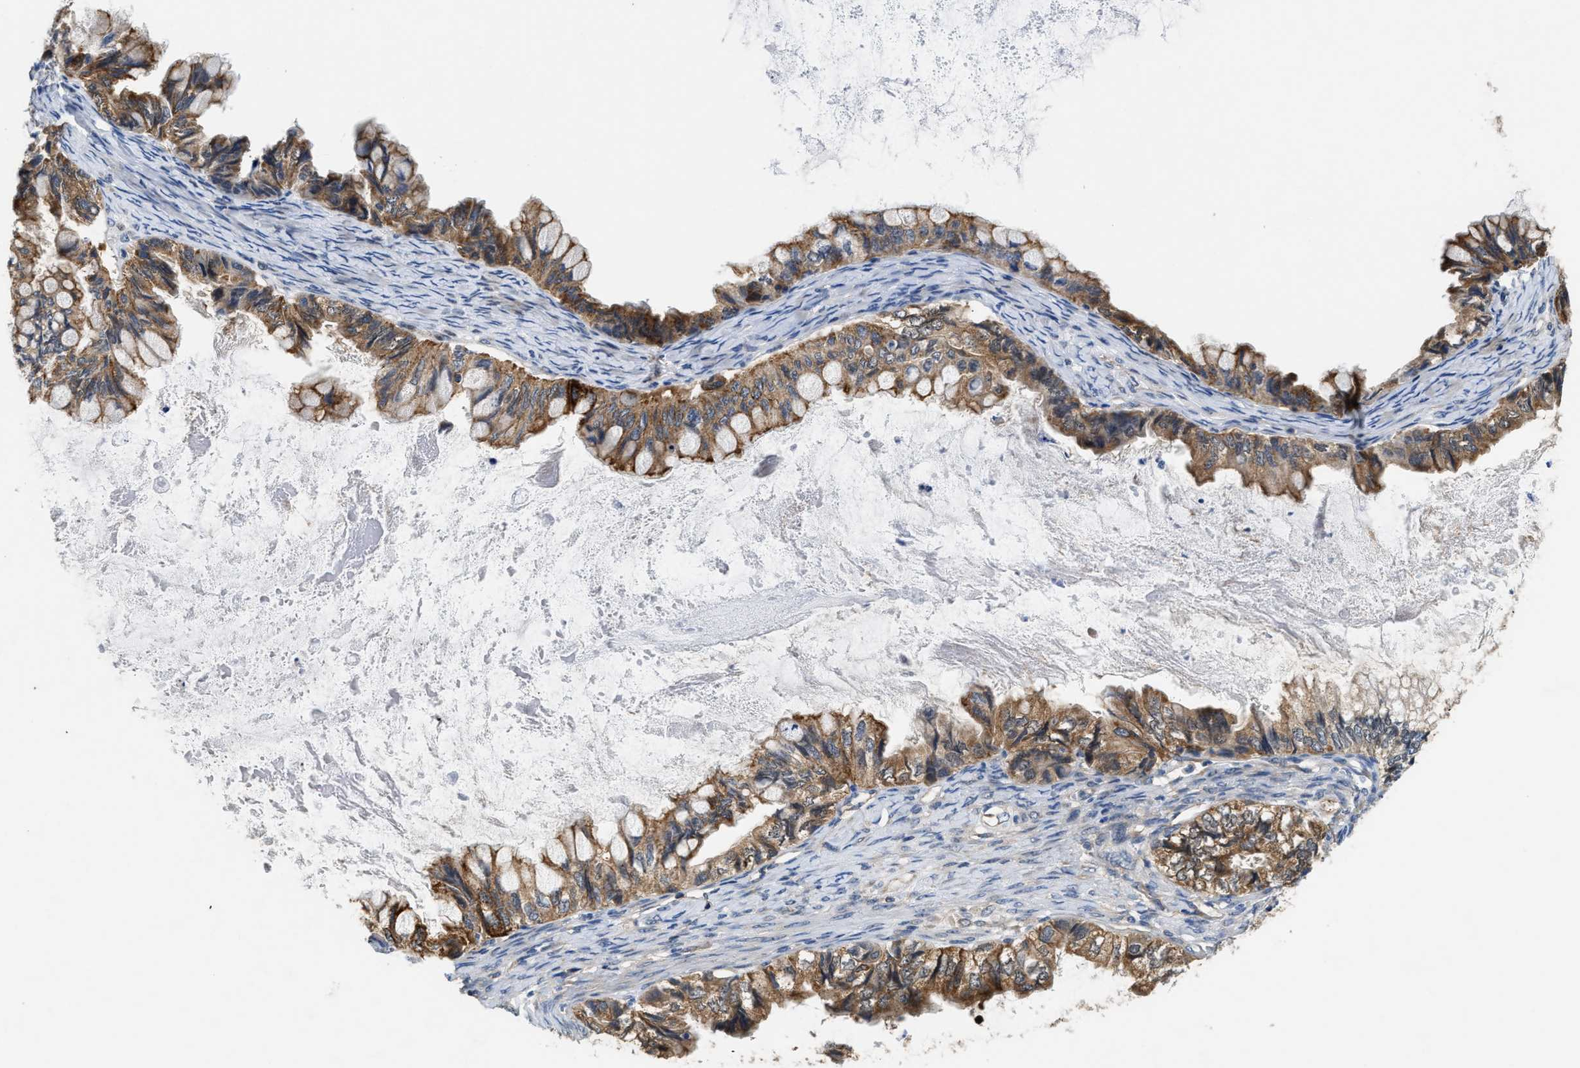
{"staining": {"intensity": "moderate", "quantity": ">75%", "location": "cytoplasmic/membranous"}, "tissue": "ovarian cancer", "cell_type": "Tumor cells", "image_type": "cancer", "snomed": [{"axis": "morphology", "description": "Cystadenocarcinoma, mucinous, NOS"}, {"axis": "topography", "description": "Ovary"}], "caption": "The immunohistochemical stain highlights moderate cytoplasmic/membranous positivity in tumor cells of ovarian cancer (mucinous cystadenocarcinoma) tissue. (IHC, brightfield microscopy, high magnification).", "gene": "CCM2", "patient": {"sex": "female", "age": 80}}